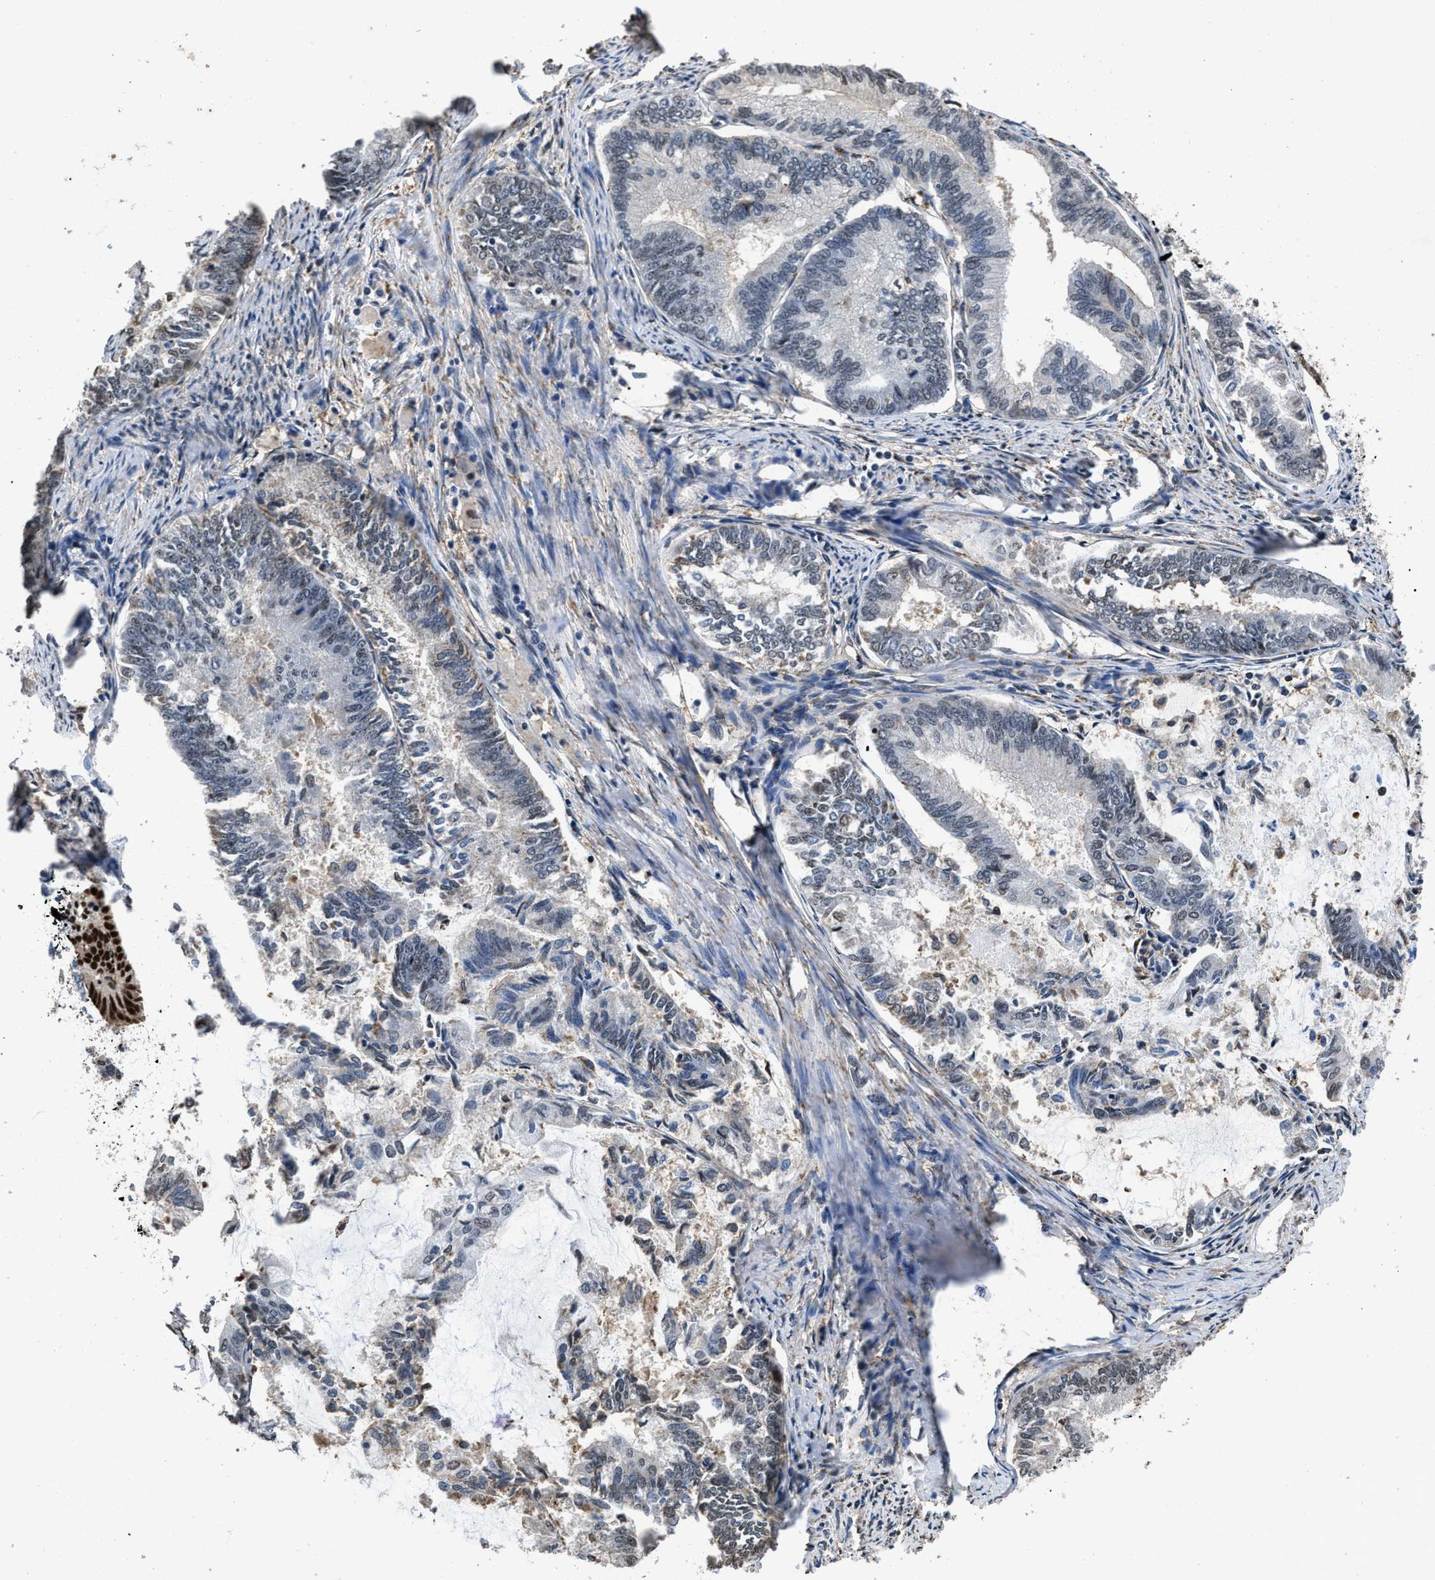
{"staining": {"intensity": "moderate", "quantity": "<25%", "location": "nuclear"}, "tissue": "endometrial cancer", "cell_type": "Tumor cells", "image_type": "cancer", "snomed": [{"axis": "morphology", "description": "Adenocarcinoma, NOS"}, {"axis": "topography", "description": "Endometrium"}], "caption": "A photomicrograph of adenocarcinoma (endometrial) stained for a protein shows moderate nuclear brown staining in tumor cells.", "gene": "HNRNPH2", "patient": {"sex": "female", "age": 86}}